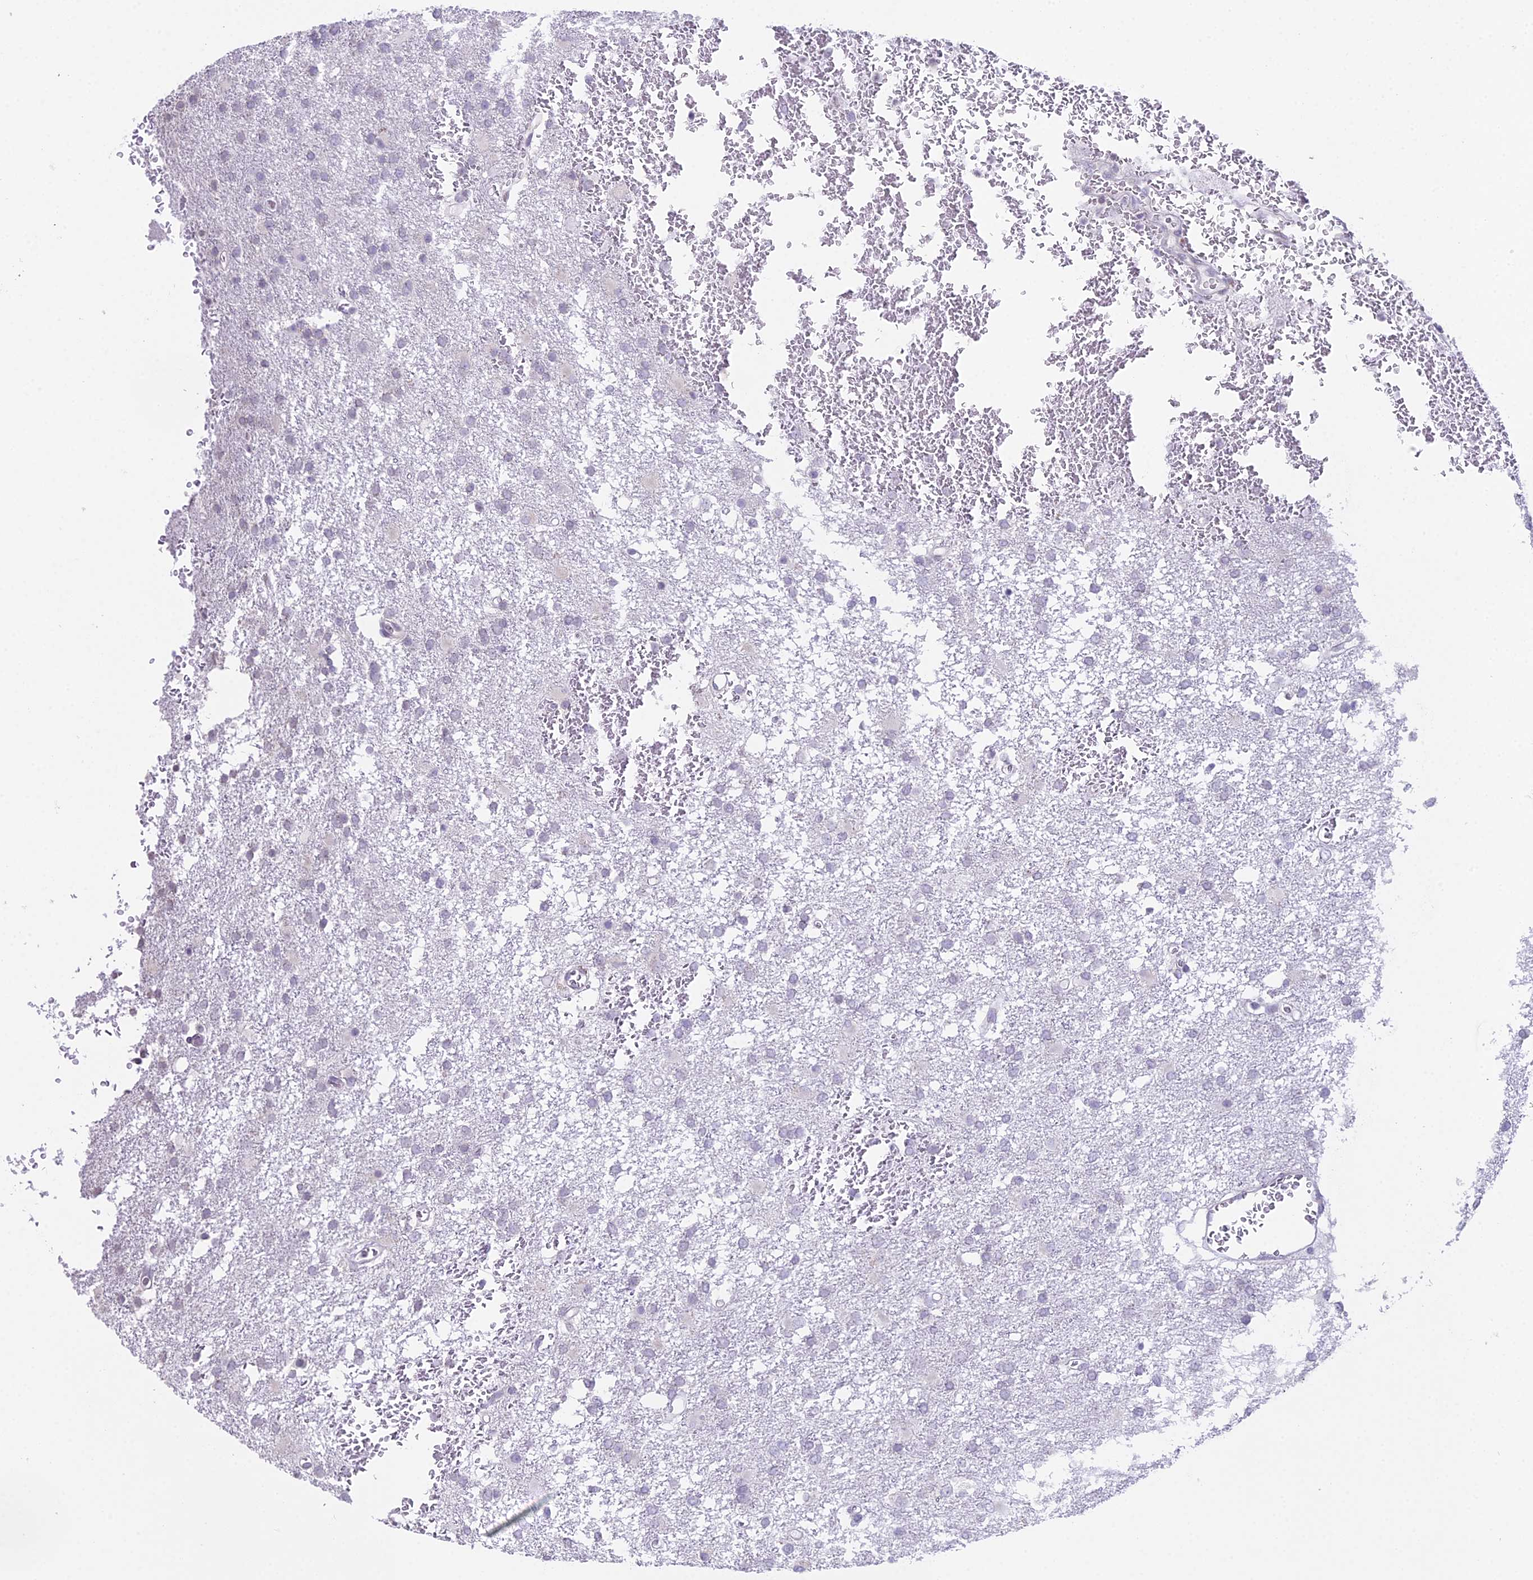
{"staining": {"intensity": "negative", "quantity": "none", "location": "none"}, "tissue": "glioma", "cell_type": "Tumor cells", "image_type": "cancer", "snomed": [{"axis": "morphology", "description": "Glioma, malignant, High grade"}, {"axis": "topography", "description": "Brain"}], "caption": "Photomicrograph shows no protein staining in tumor cells of glioma tissue. The staining was performed using DAB to visualize the protein expression in brown, while the nuclei were stained in blue with hematoxylin (Magnification: 20x).", "gene": "RPS26", "patient": {"sex": "female", "age": 74}}